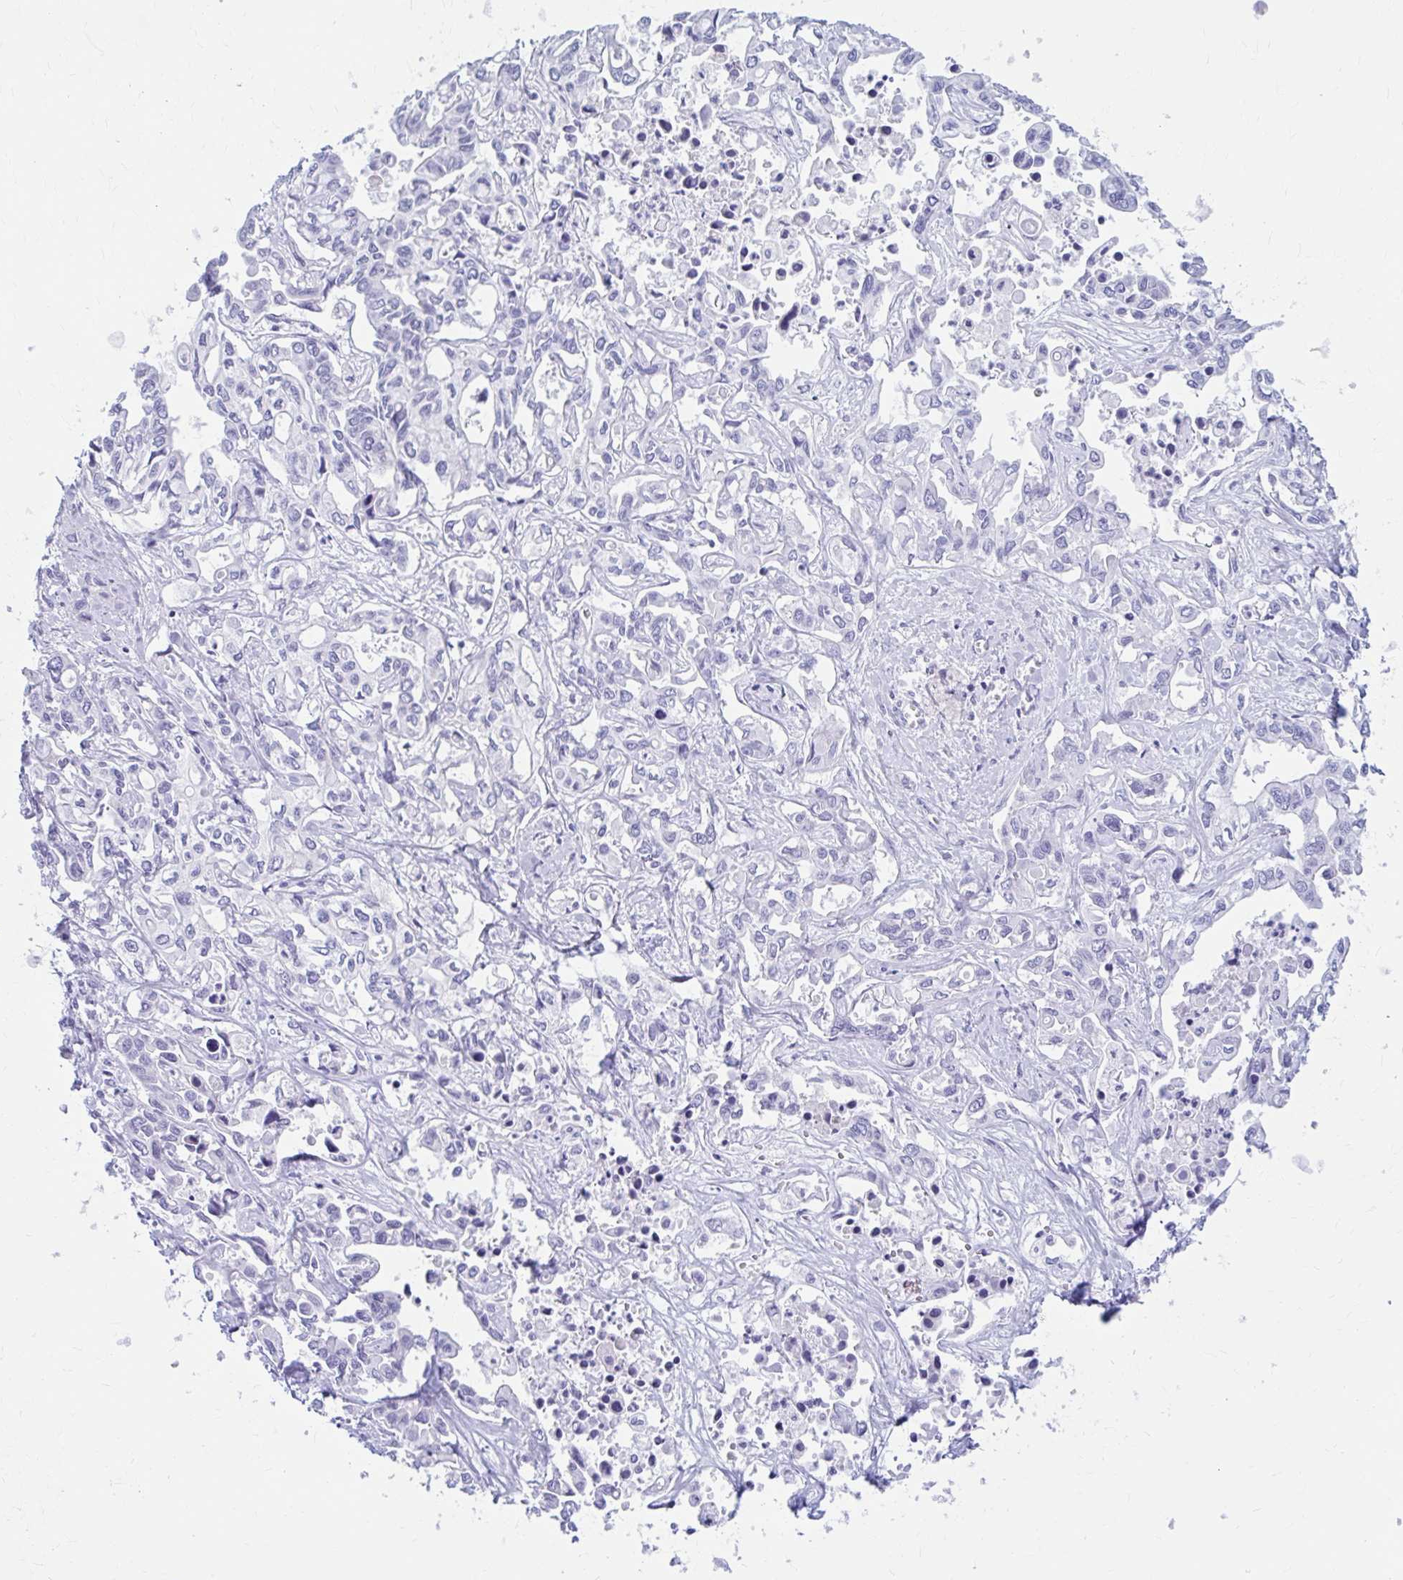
{"staining": {"intensity": "negative", "quantity": "none", "location": "none"}, "tissue": "liver cancer", "cell_type": "Tumor cells", "image_type": "cancer", "snomed": [{"axis": "morphology", "description": "Cholangiocarcinoma"}, {"axis": "topography", "description": "Liver"}], "caption": "This is an immunohistochemistry micrograph of liver cancer (cholangiocarcinoma). There is no positivity in tumor cells.", "gene": "NSG2", "patient": {"sex": "female", "age": 64}}